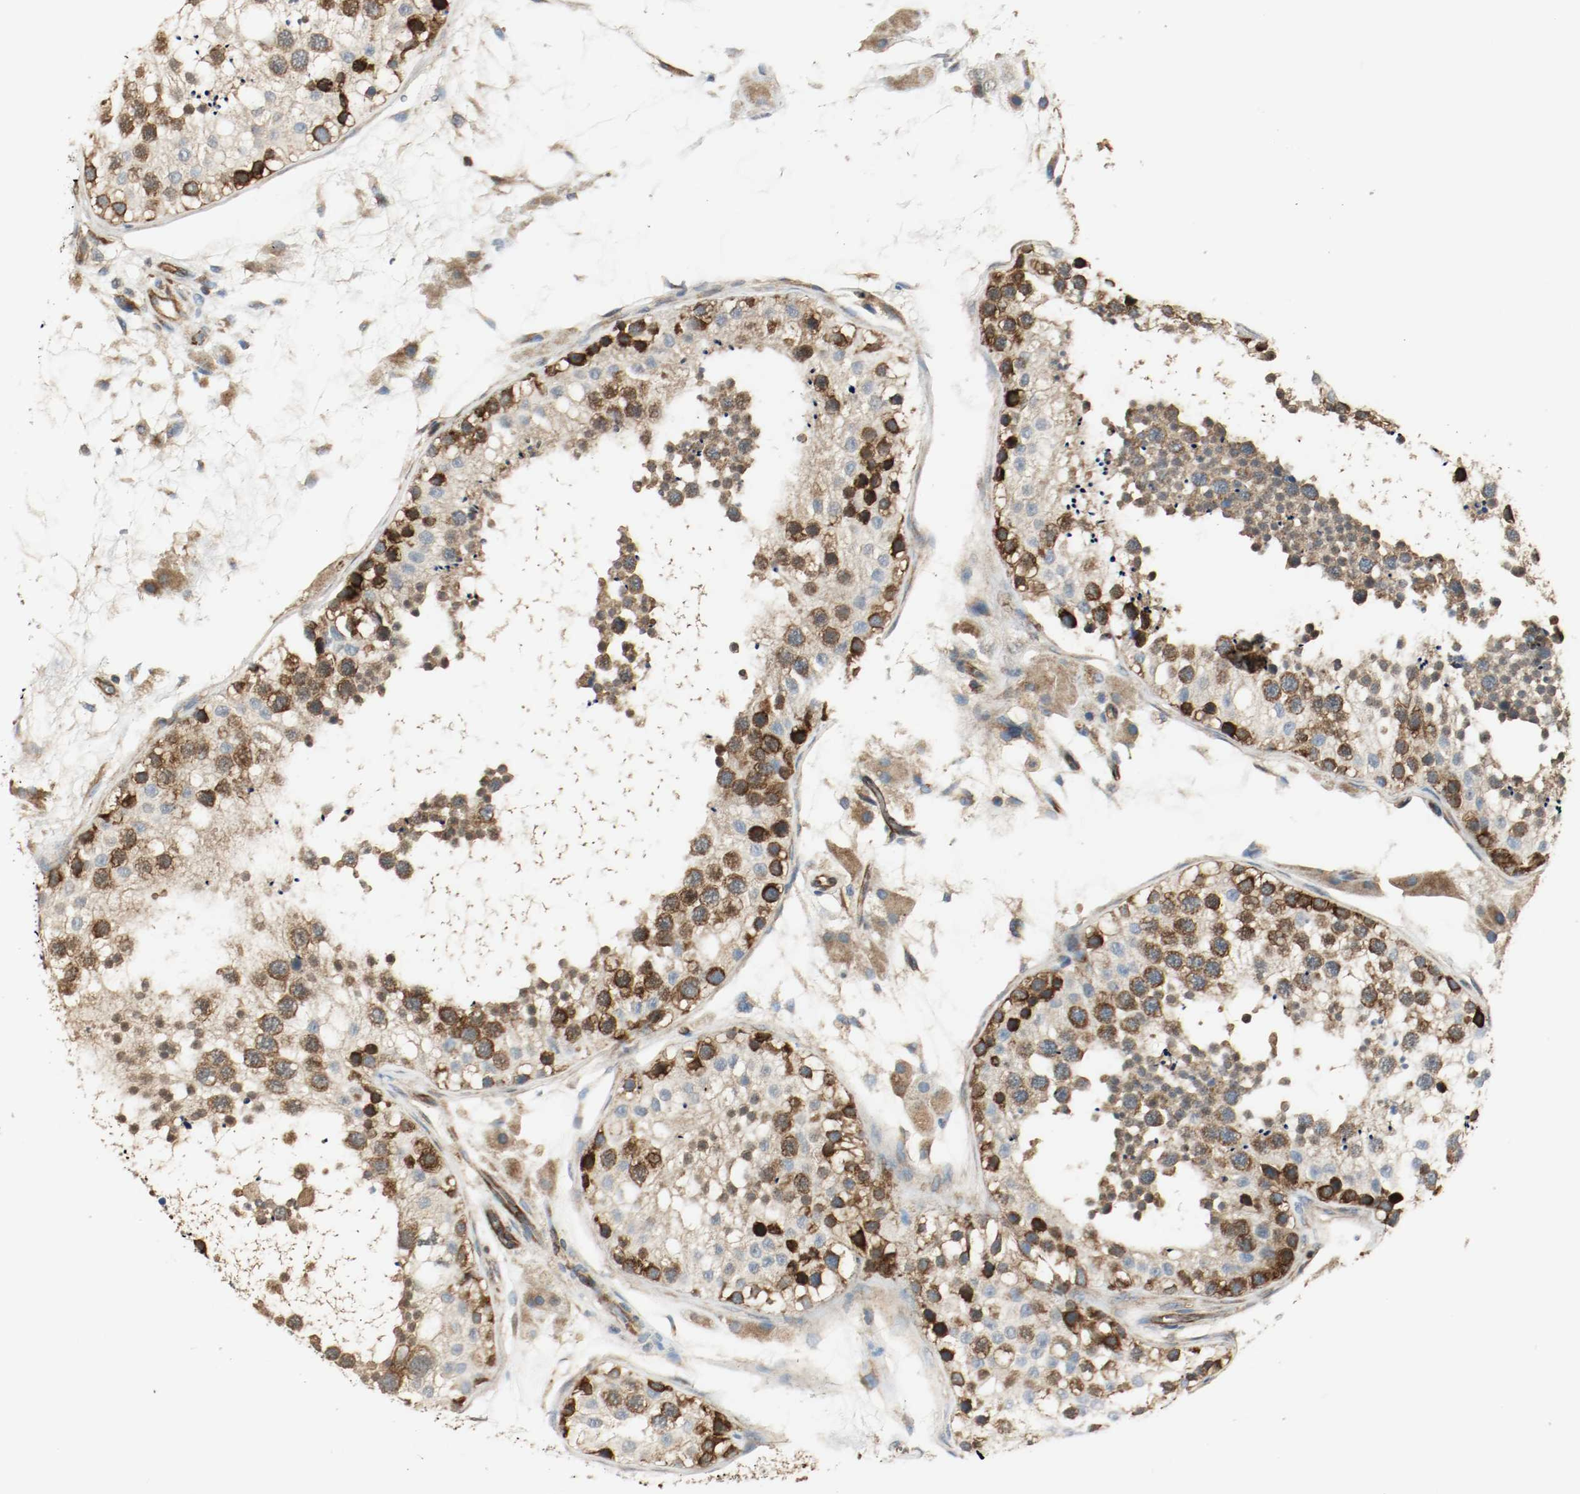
{"staining": {"intensity": "strong", "quantity": ">75%", "location": "cytoplasmic/membranous"}, "tissue": "testis", "cell_type": "Cells in seminiferous ducts", "image_type": "normal", "snomed": [{"axis": "morphology", "description": "Normal tissue, NOS"}, {"axis": "topography", "description": "Testis"}], "caption": "A photomicrograph of testis stained for a protein demonstrates strong cytoplasmic/membranous brown staining in cells in seminiferous ducts.", "gene": "PLCG1", "patient": {"sex": "male", "age": 26}}